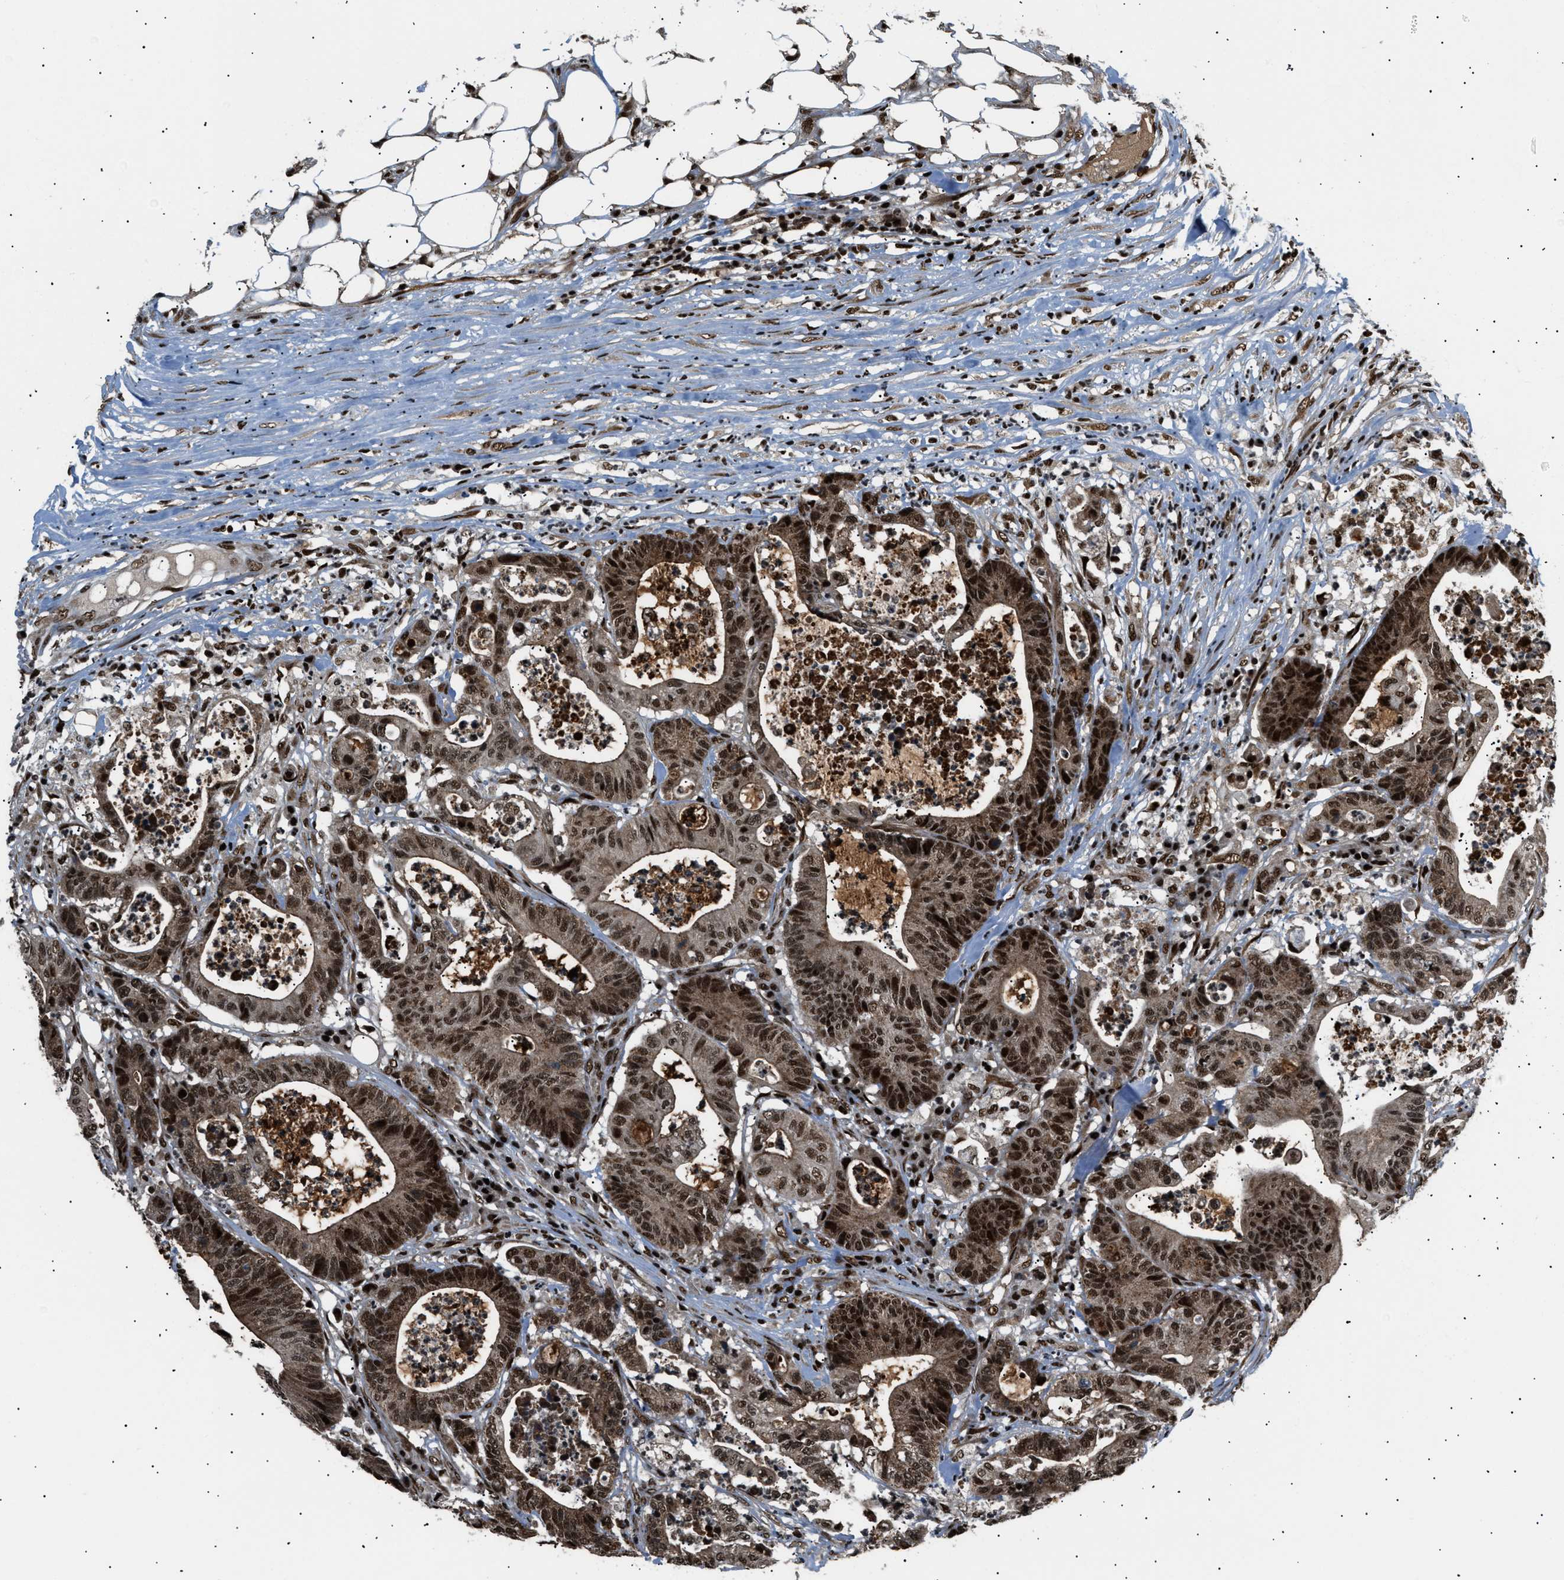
{"staining": {"intensity": "strong", "quantity": ">75%", "location": "cytoplasmic/membranous,nuclear"}, "tissue": "colorectal cancer", "cell_type": "Tumor cells", "image_type": "cancer", "snomed": [{"axis": "morphology", "description": "Adenocarcinoma, NOS"}, {"axis": "topography", "description": "Colon"}], "caption": "A histopathology image showing strong cytoplasmic/membranous and nuclear positivity in approximately >75% of tumor cells in colorectal cancer, as visualized by brown immunohistochemical staining.", "gene": "RBM5", "patient": {"sex": "female", "age": 84}}